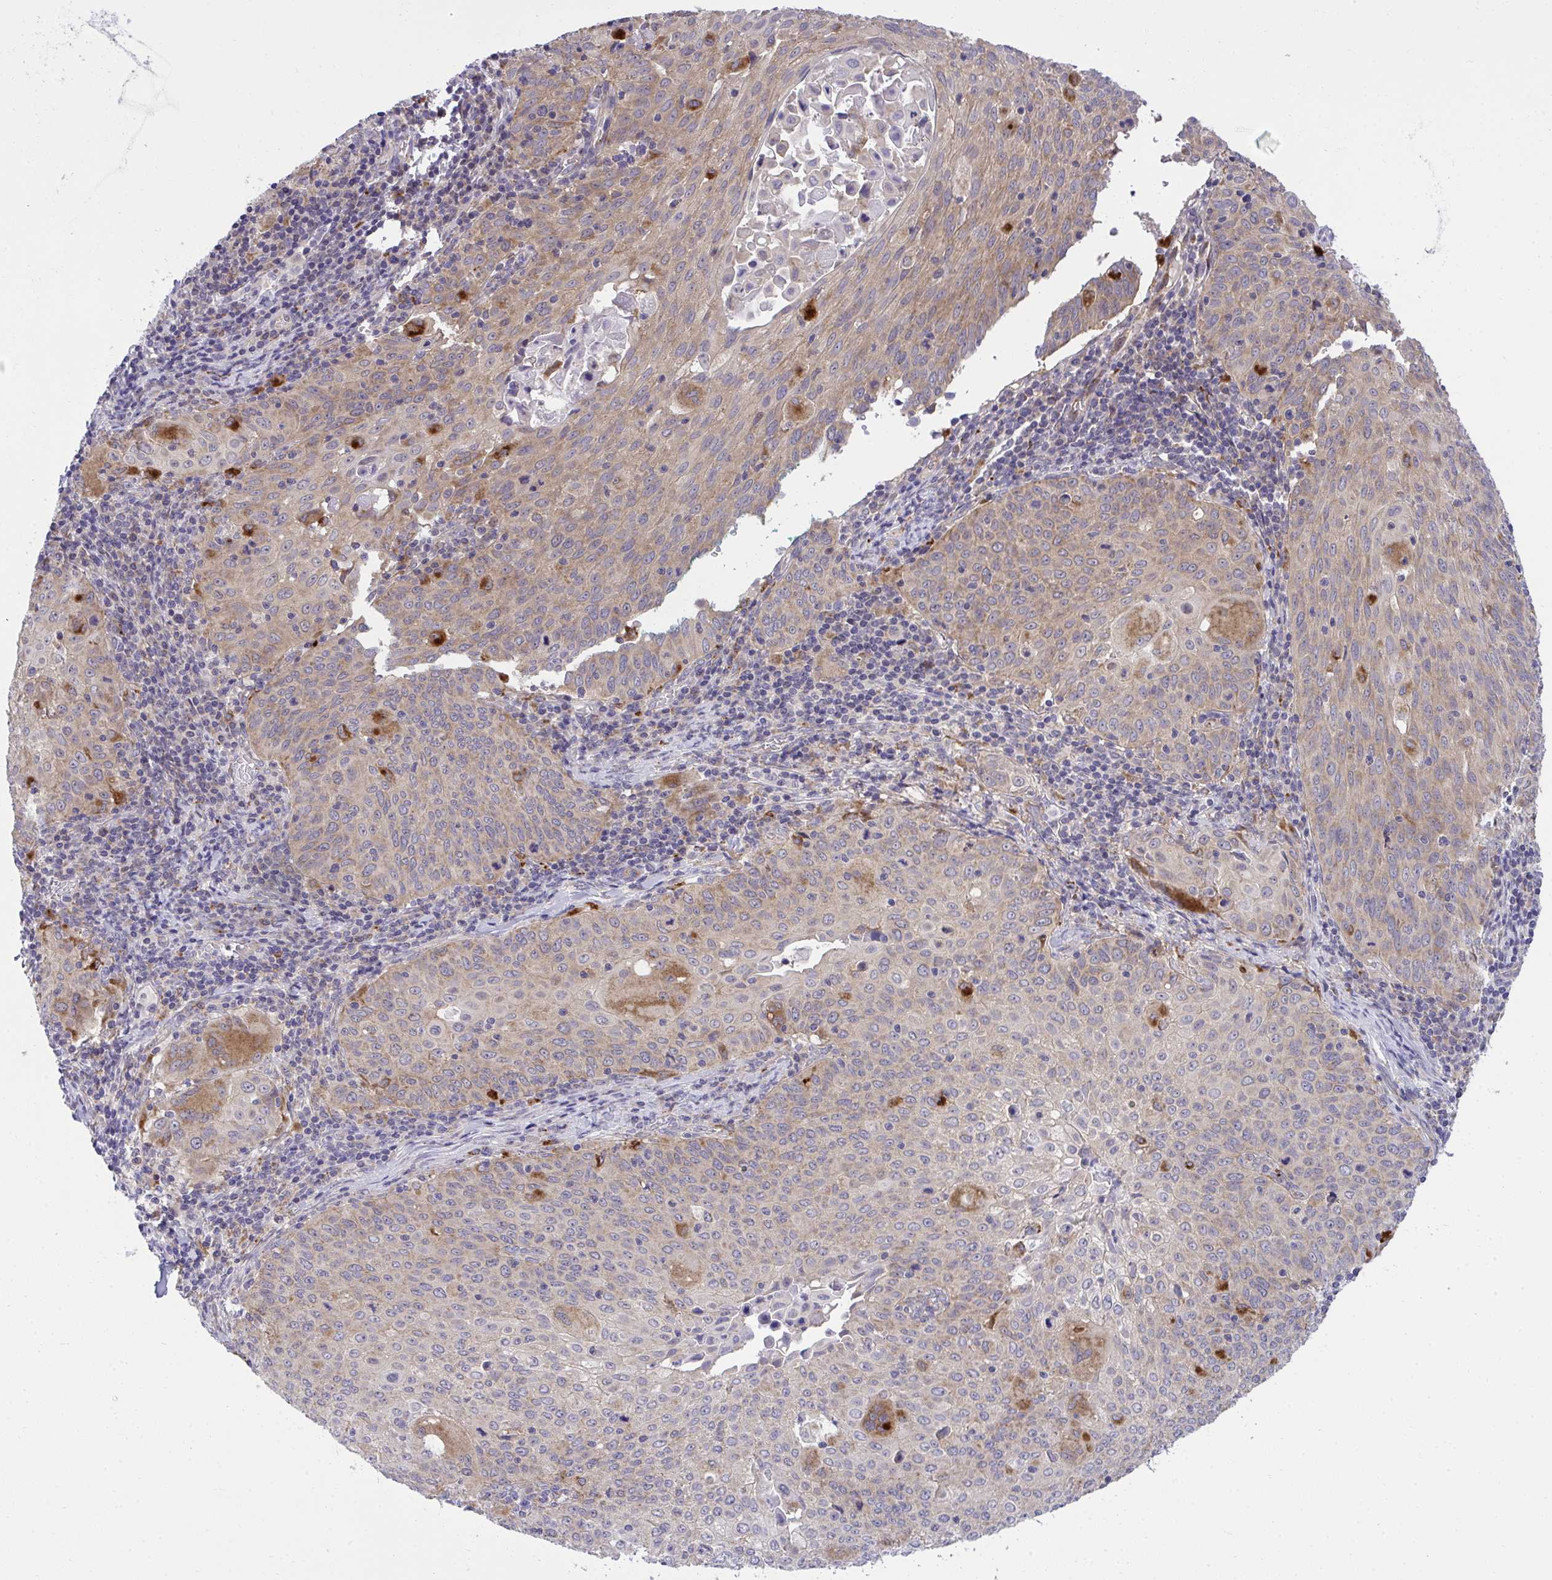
{"staining": {"intensity": "weak", "quantity": "25%-75%", "location": "cytoplasmic/membranous"}, "tissue": "cervical cancer", "cell_type": "Tumor cells", "image_type": "cancer", "snomed": [{"axis": "morphology", "description": "Squamous cell carcinoma, NOS"}, {"axis": "topography", "description": "Cervix"}], "caption": "The photomicrograph exhibits immunohistochemical staining of squamous cell carcinoma (cervical). There is weak cytoplasmic/membranous positivity is present in approximately 25%-75% of tumor cells.", "gene": "XAF1", "patient": {"sex": "female", "age": 65}}